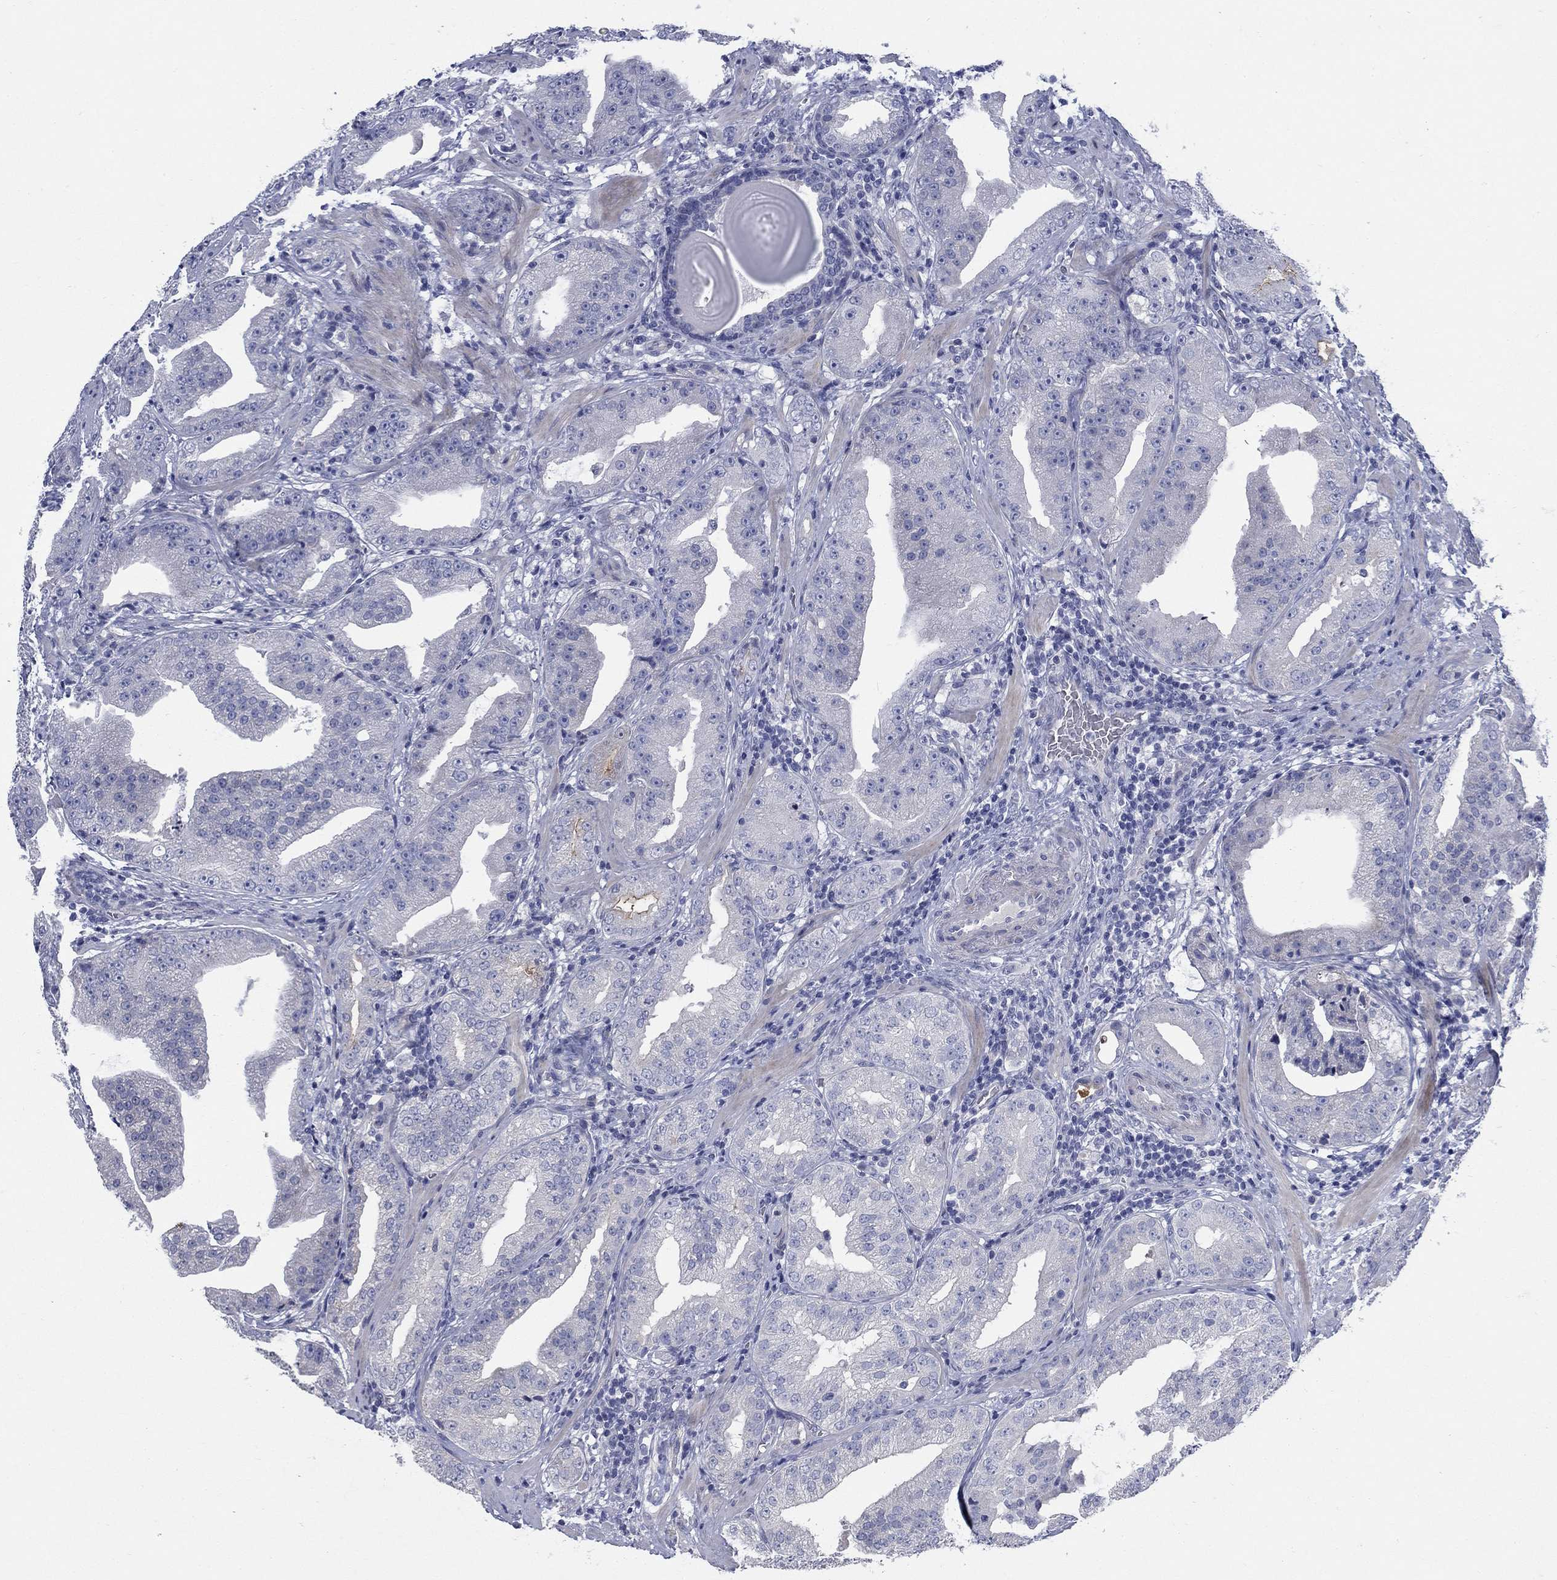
{"staining": {"intensity": "negative", "quantity": "none", "location": "none"}, "tissue": "prostate cancer", "cell_type": "Tumor cells", "image_type": "cancer", "snomed": [{"axis": "morphology", "description": "Adenocarcinoma, Low grade"}, {"axis": "topography", "description": "Prostate"}], "caption": "Immunohistochemical staining of human prostate adenocarcinoma (low-grade) reveals no significant positivity in tumor cells.", "gene": "DNER", "patient": {"sex": "male", "age": 62}}